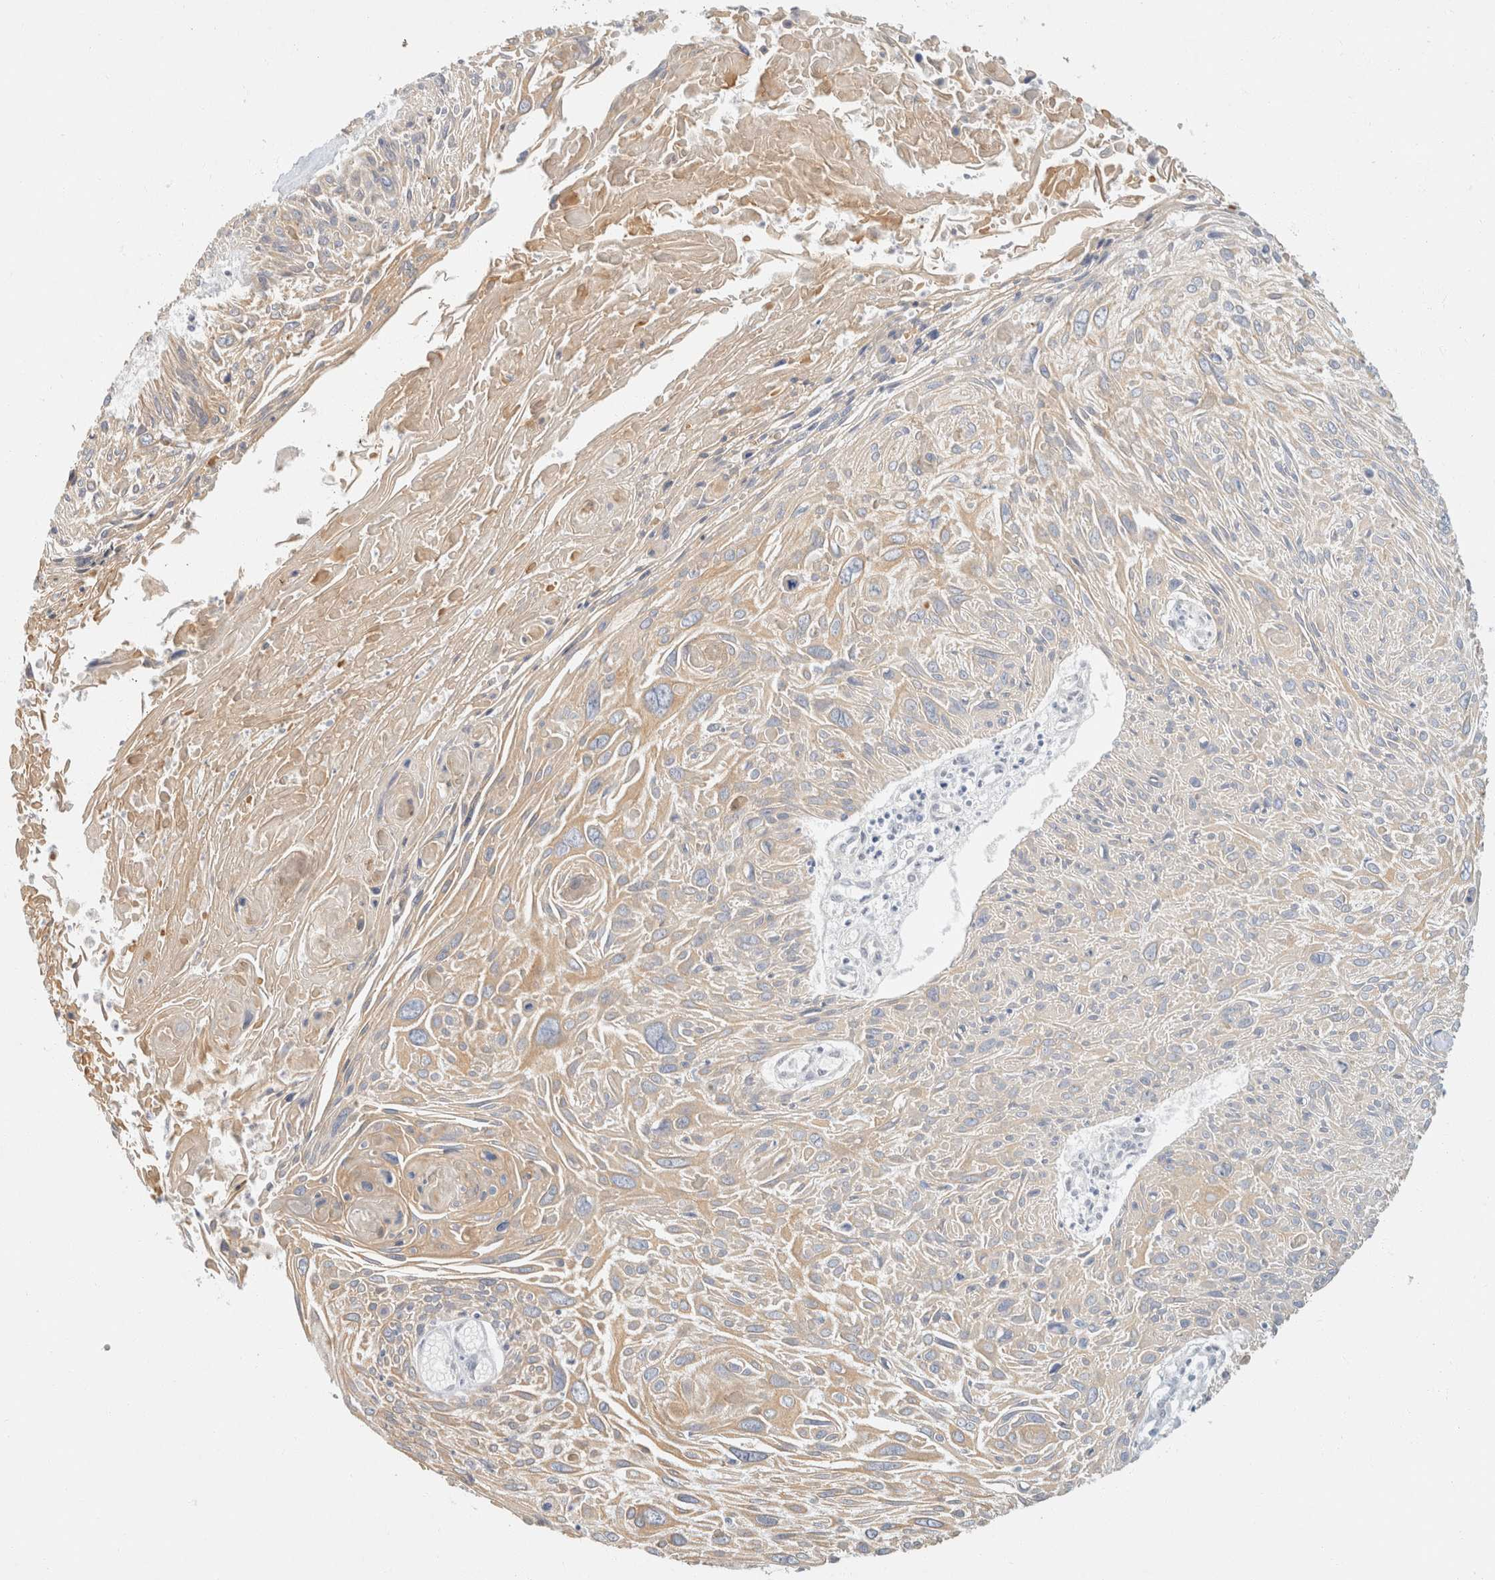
{"staining": {"intensity": "weak", "quantity": "25%-75%", "location": "cytoplasmic/membranous"}, "tissue": "cervical cancer", "cell_type": "Tumor cells", "image_type": "cancer", "snomed": [{"axis": "morphology", "description": "Squamous cell carcinoma, NOS"}, {"axis": "topography", "description": "Cervix"}], "caption": "Cervical cancer (squamous cell carcinoma) stained with a brown dye shows weak cytoplasmic/membranous positive positivity in about 25%-75% of tumor cells.", "gene": "KRT20", "patient": {"sex": "female", "age": 51}}